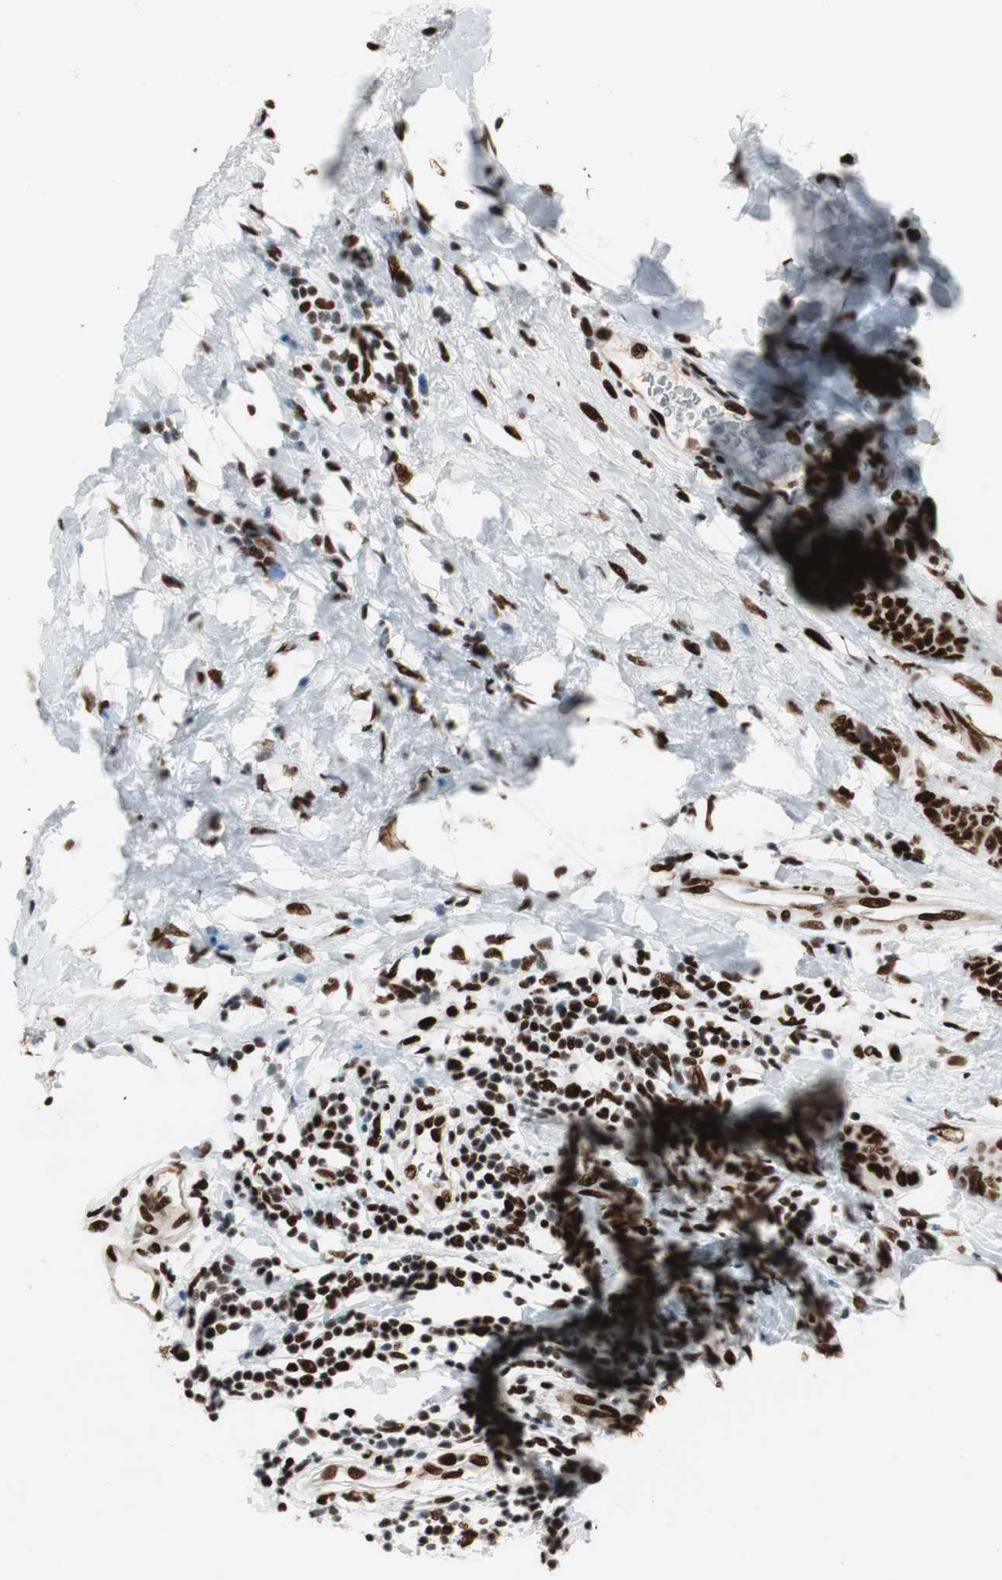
{"staining": {"intensity": "strong", "quantity": ">75%", "location": "nuclear"}, "tissue": "breast cancer", "cell_type": "Tumor cells", "image_type": "cancer", "snomed": [{"axis": "morphology", "description": "Duct carcinoma"}, {"axis": "topography", "description": "Breast"}], "caption": "Tumor cells display high levels of strong nuclear staining in about >75% of cells in breast cancer.", "gene": "PSME3", "patient": {"sex": "female", "age": 40}}